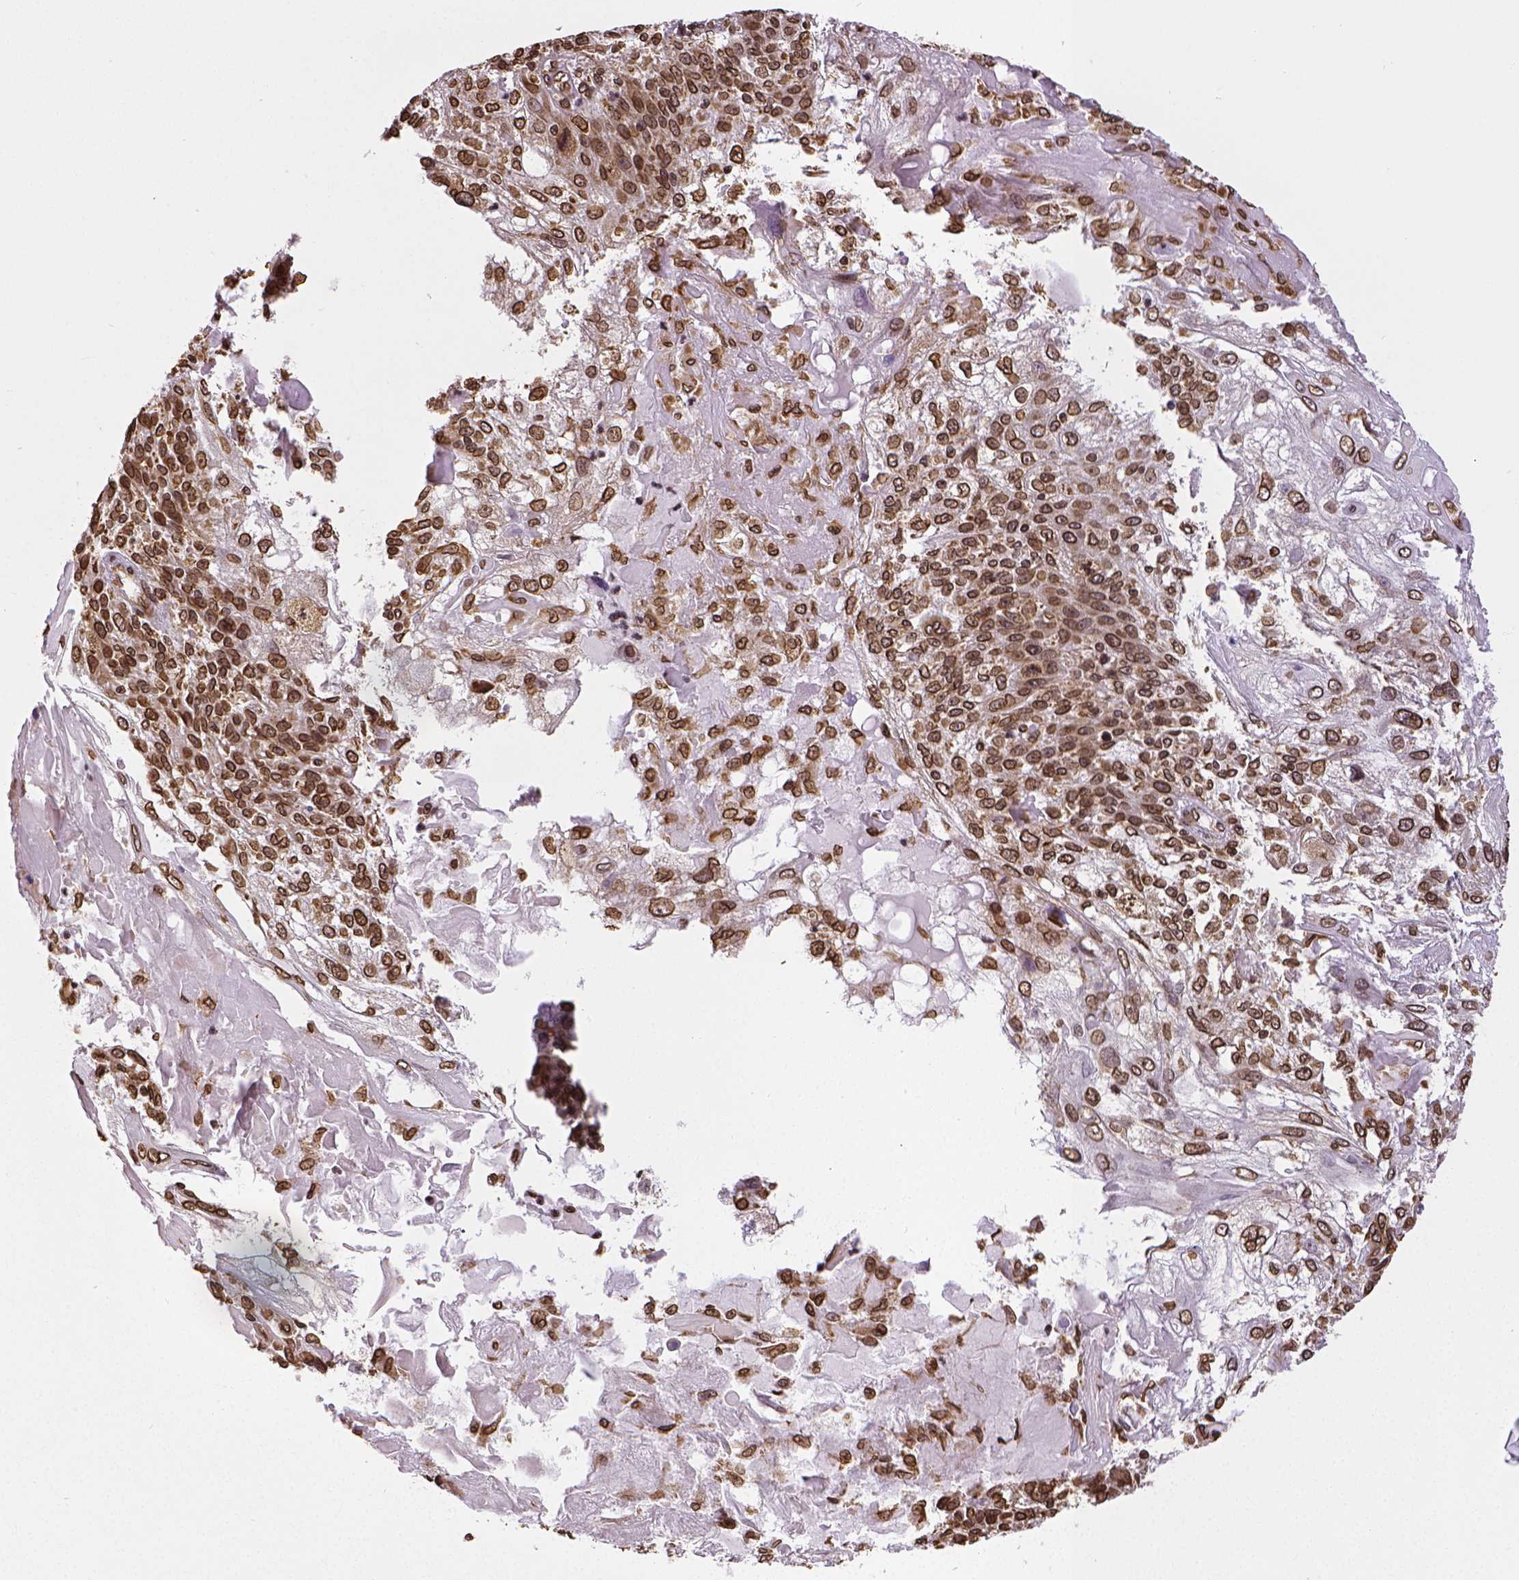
{"staining": {"intensity": "strong", "quantity": ">75%", "location": "cytoplasmic/membranous,nuclear"}, "tissue": "skin cancer", "cell_type": "Tumor cells", "image_type": "cancer", "snomed": [{"axis": "morphology", "description": "Normal tissue, NOS"}, {"axis": "morphology", "description": "Squamous cell carcinoma, NOS"}, {"axis": "topography", "description": "Skin"}], "caption": "Protein expression analysis of skin cancer reveals strong cytoplasmic/membranous and nuclear positivity in about >75% of tumor cells. (Brightfield microscopy of DAB IHC at high magnification).", "gene": "MTDH", "patient": {"sex": "female", "age": 83}}